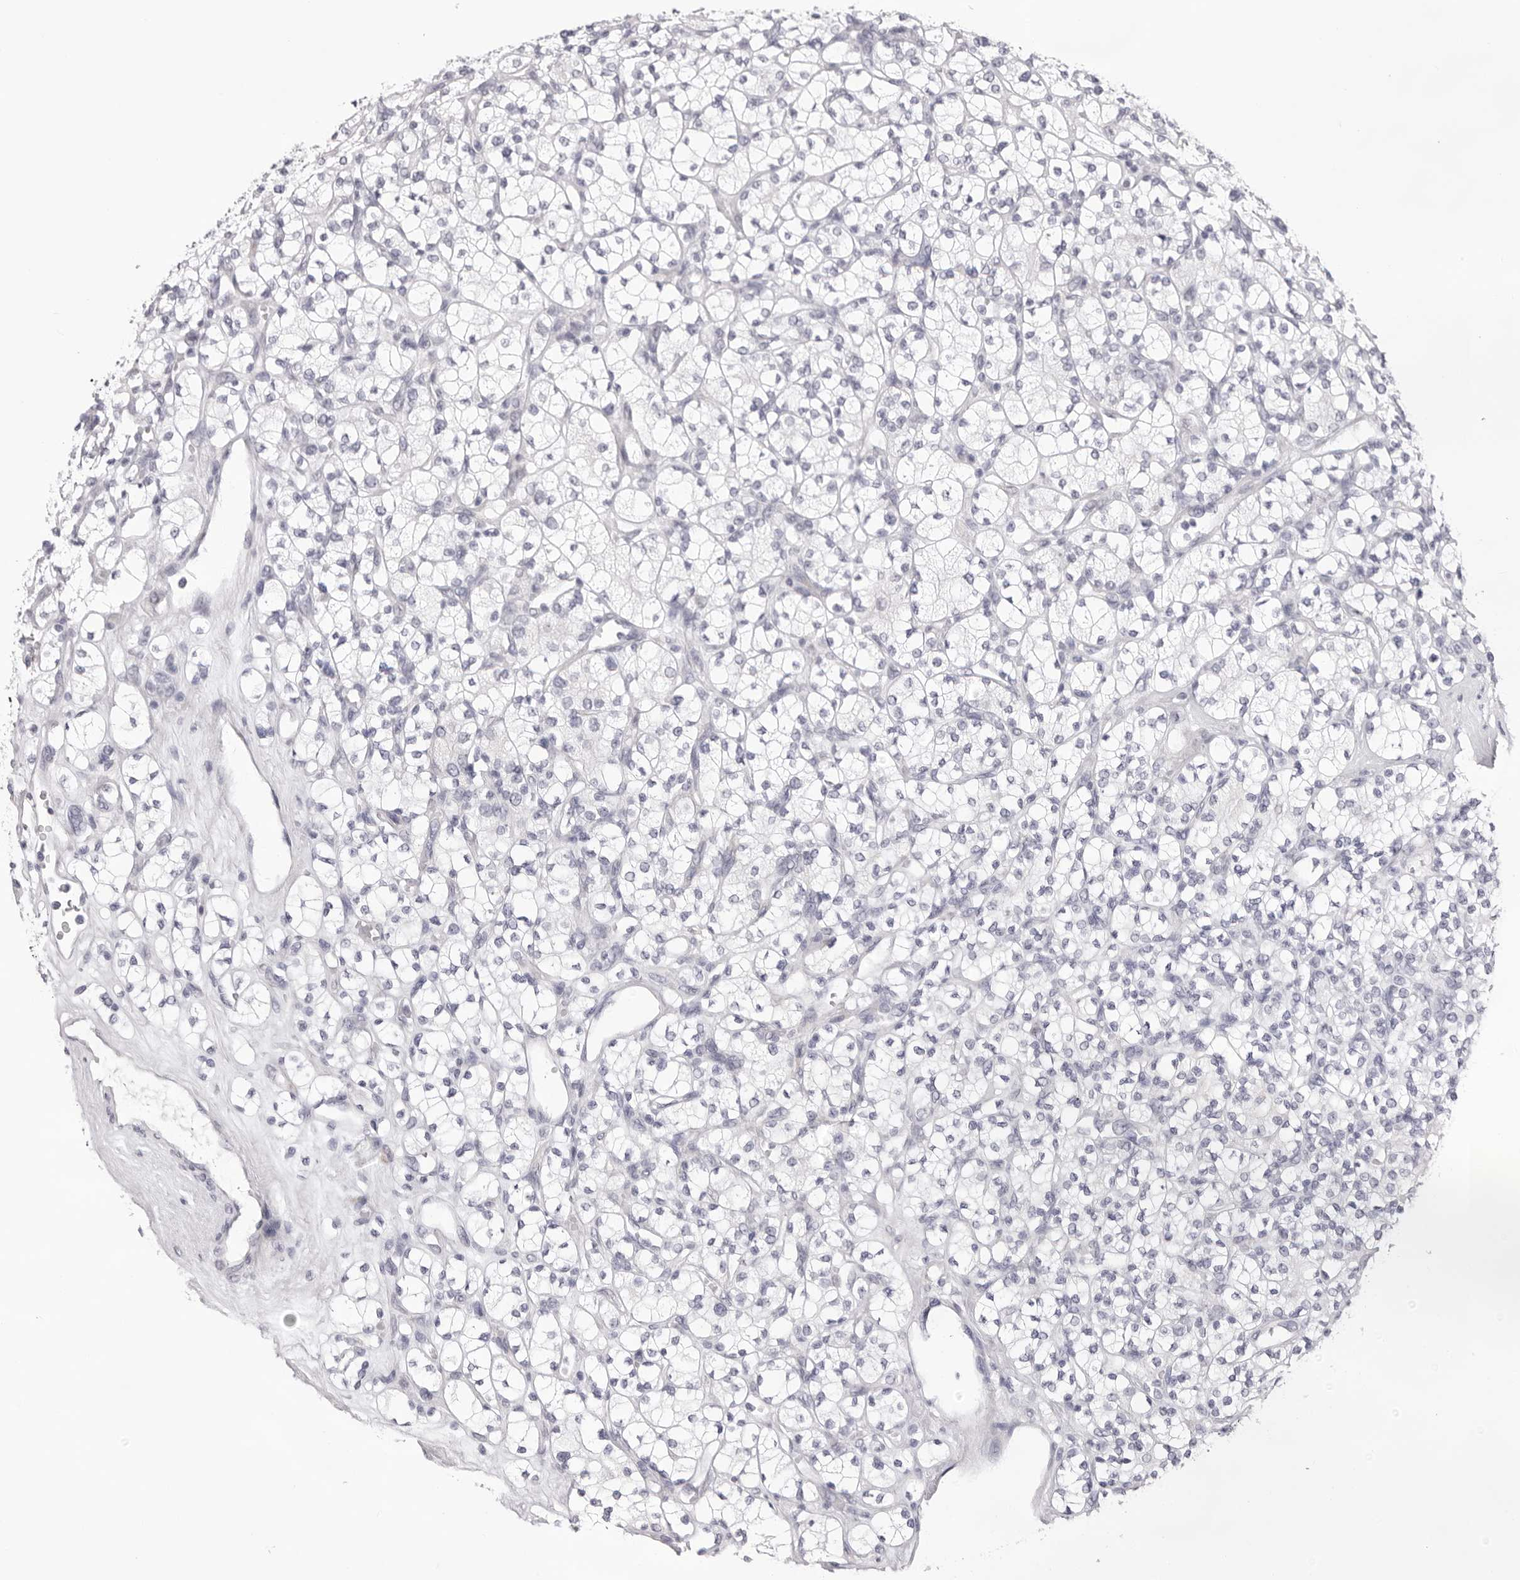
{"staining": {"intensity": "negative", "quantity": "none", "location": "none"}, "tissue": "renal cancer", "cell_type": "Tumor cells", "image_type": "cancer", "snomed": [{"axis": "morphology", "description": "Adenocarcinoma, NOS"}, {"axis": "topography", "description": "Kidney"}], "caption": "There is no significant expression in tumor cells of renal adenocarcinoma.", "gene": "SMIM2", "patient": {"sex": "male", "age": 77}}